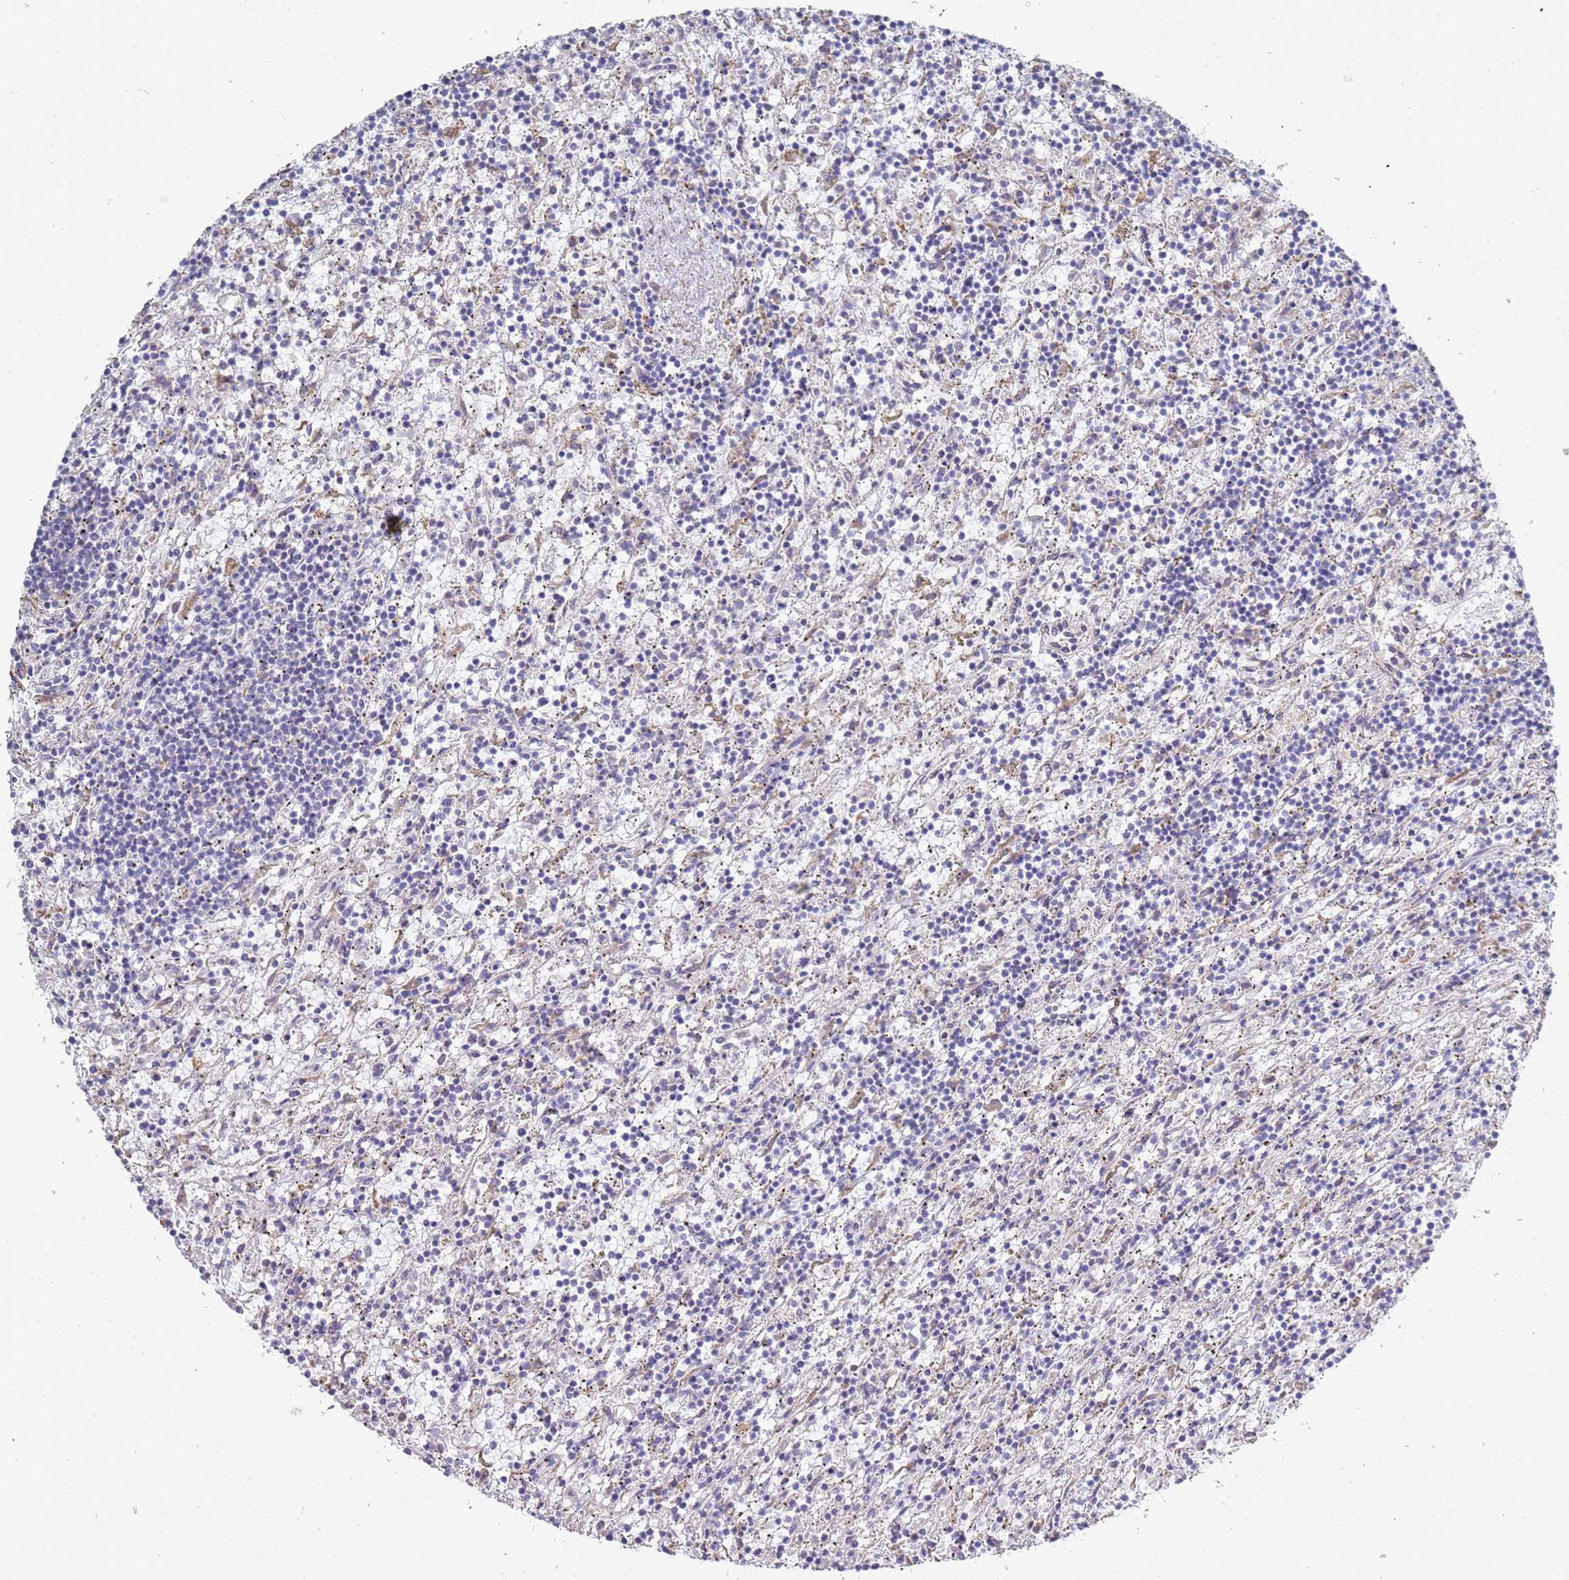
{"staining": {"intensity": "negative", "quantity": "none", "location": "none"}, "tissue": "lymphoma", "cell_type": "Tumor cells", "image_type": "cancer", "snomed": [{"axis": "morphology", "description": "Malignant lymphoma, non-Hodgkin's type, Low grade"}, {"axis": "topography", "description": "Spleen"}], "caption": "A high-resolution photomicrograph shows immunohistochemistry (IHC) staining of lymphoma, which demonstrates no significant positivity in tumor cells.", "gene": "VRK2", "patient": {"sex": "male", "age": 76}}